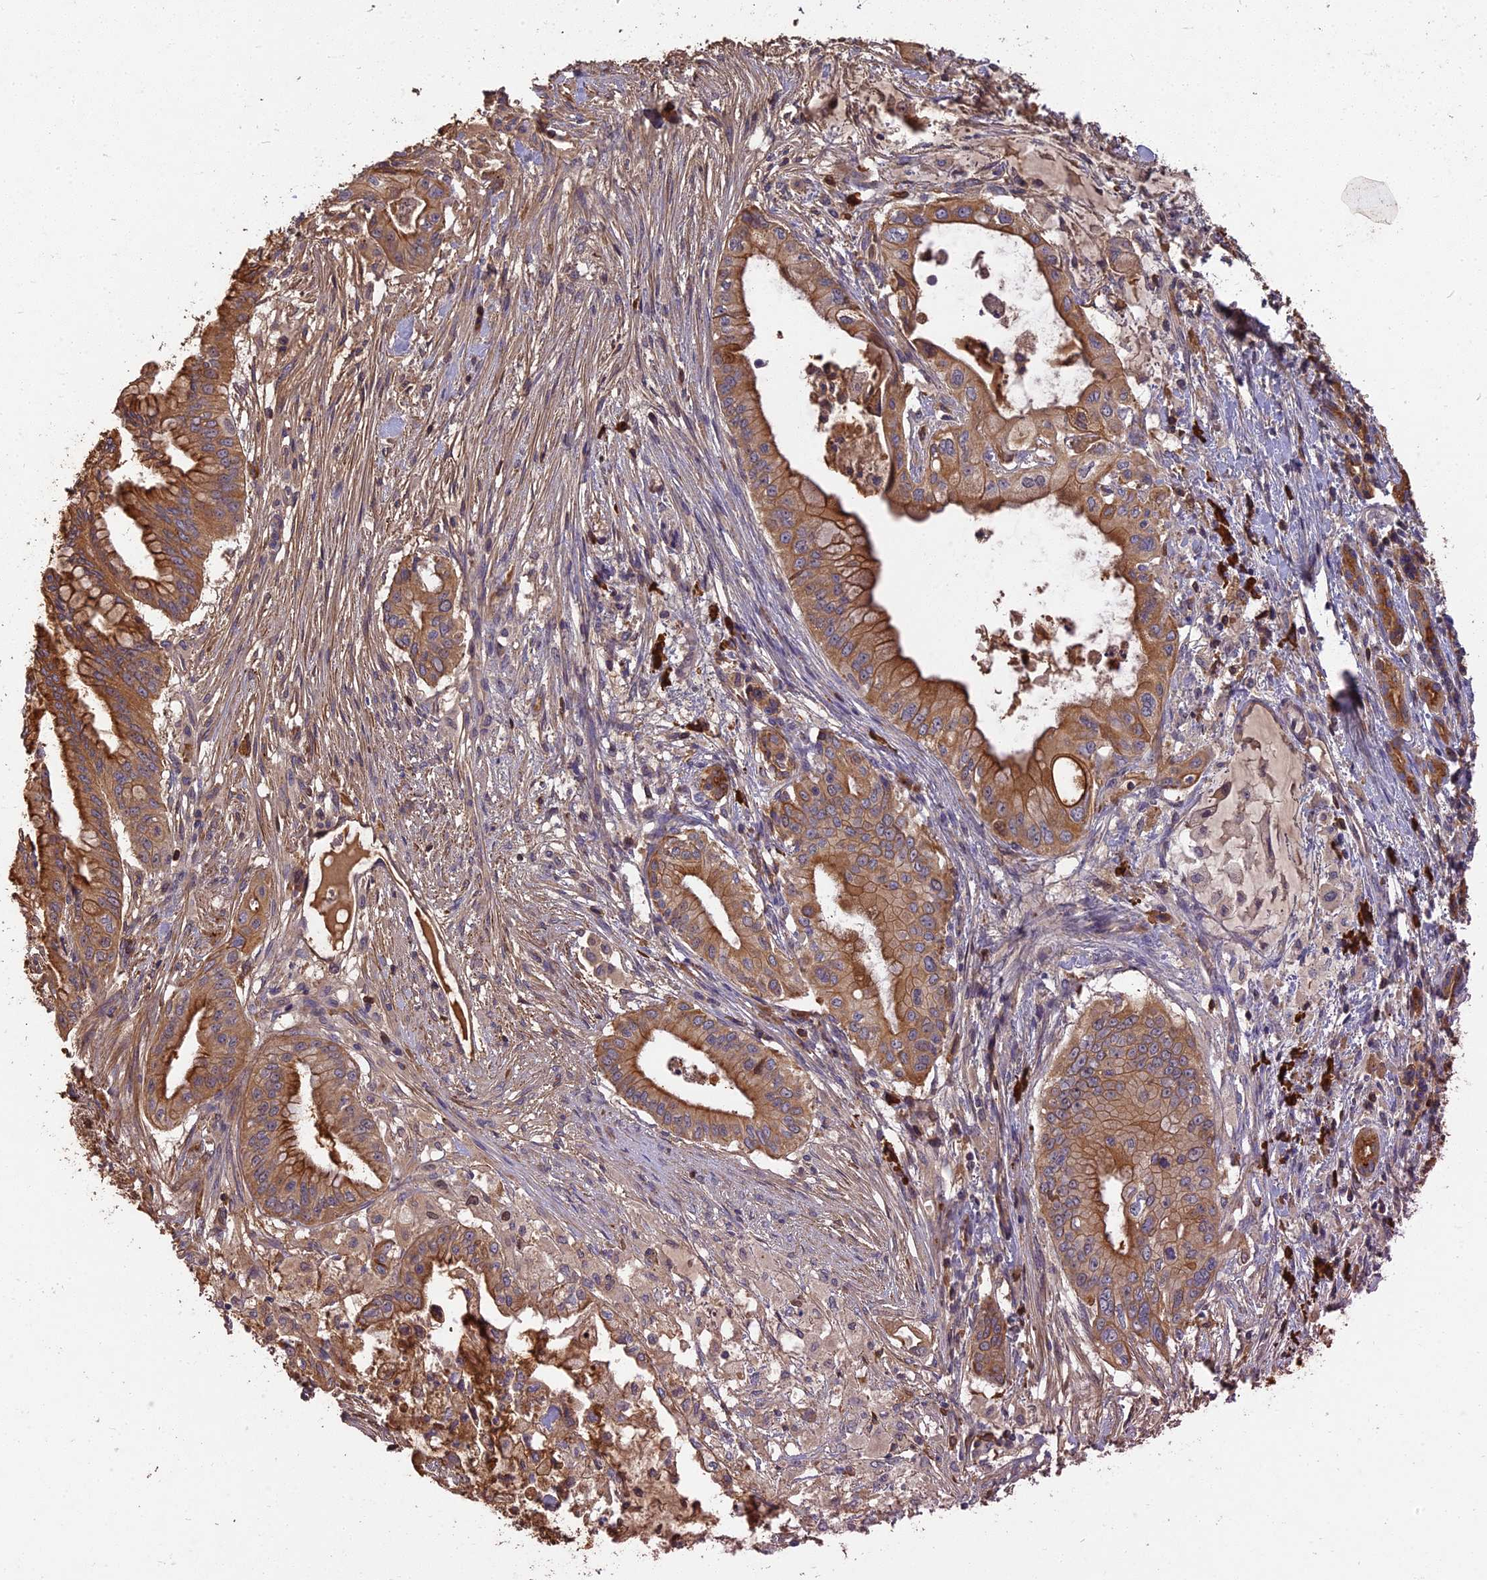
{"staining": {"intensity": "moderate", "quantity": ">75%", "location": "cytoplasmic/membranous"}, "tissue": "pancreatic cancer", "cell_type": "Tumor cells", "image_type": "cancer", "snomed": [{"axis": "morphology", "description": "Adenocarcinoma, NOS"}, {"axis": "topography", "description": "Pancreas"}], "caption": "A brown stain highlights moderate cytoplasmic/membranous expression of a protein in pancreatic cancer tumor cells.", "gene": "ERMAP", "patient": {"sex": "male", "age": 46}}